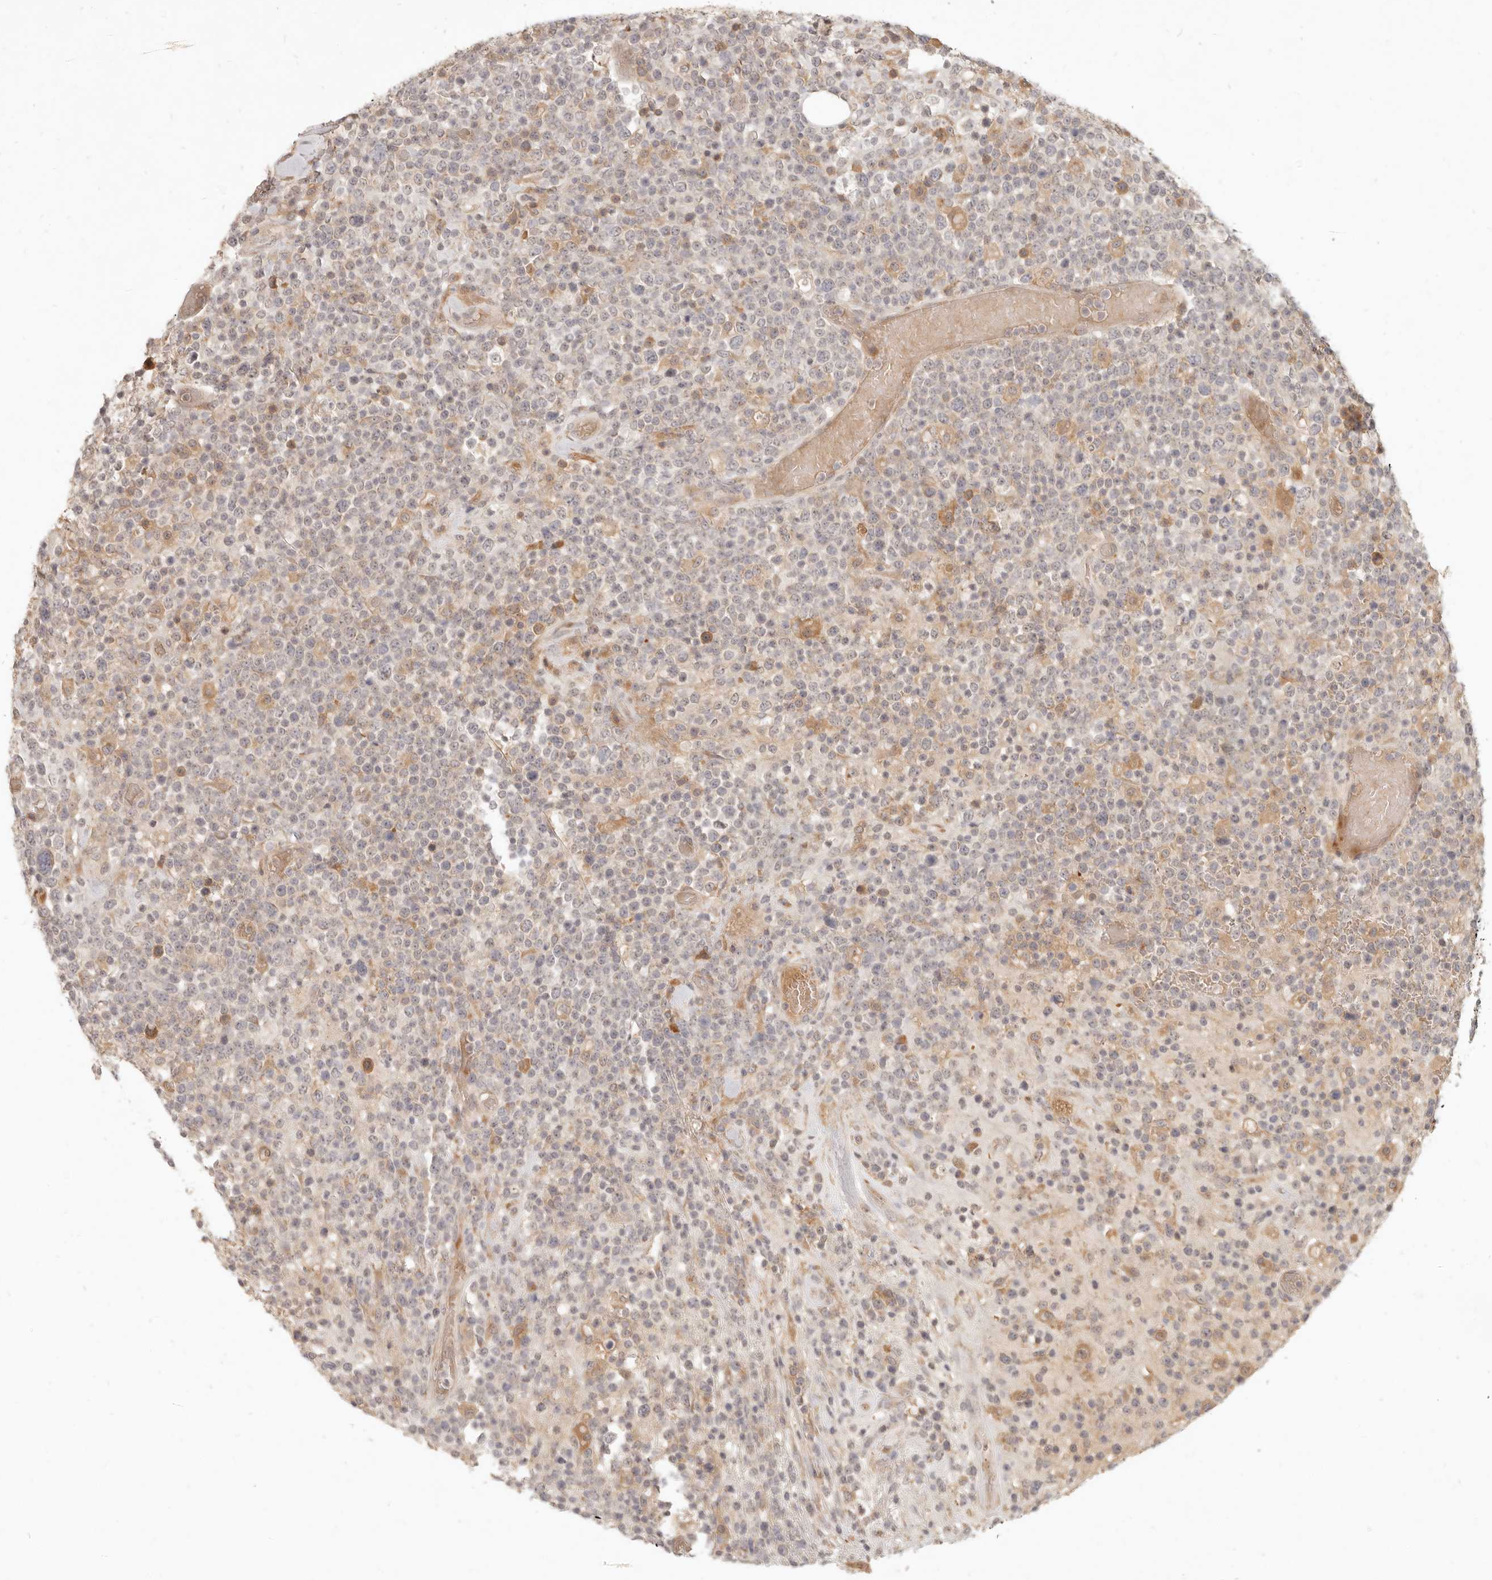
{"staining": {"intensity": "negative", "quantity": "none", "location": "none"}, "tissue": "lymphoma", "cell_type": "Tumor cells", "image_type": "cancer", "snomed": [{"axis": "morphology", "description": "Malignant lymphoma, non-Hodgkin's type, High grade"}, {"axis": "topography", "description": "Colon"}], "caption": "High-grade malignant lymphoma, non-Hodgkin's type was stained to show a protein in brown. There is no significant positivity in tumor cells.", "gene": "UBXN11", "patient": {"sex": "female", "age": 53}}